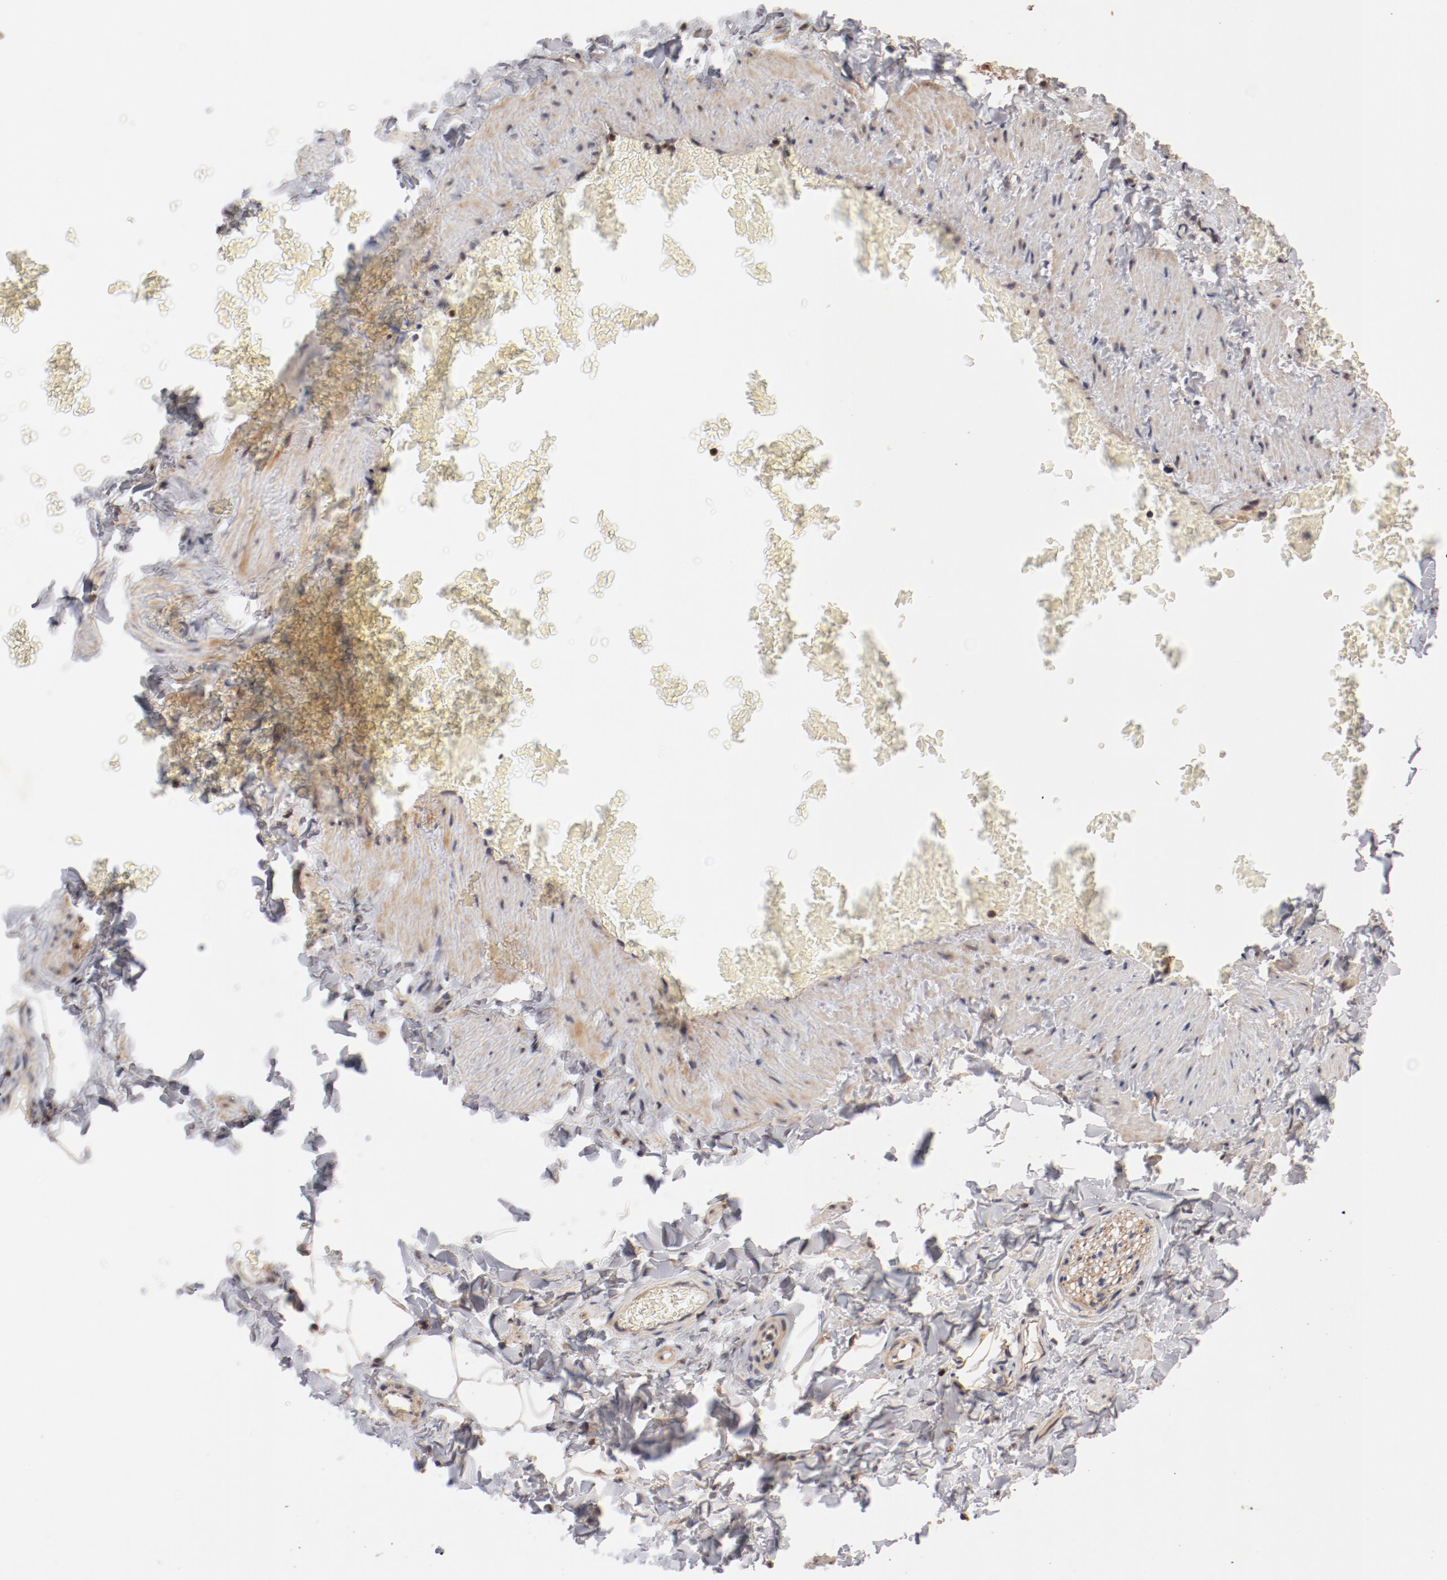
{"staining": {"intensity": "moderate", "quantity": "25%-75%", "location": "cytoplasmic/membranous"}, "tissue": "adipose tissue", "cell_type": "Adipocytes", "image_type": "normal", "snomed": [{"axis": "morphology", "description": "Normal tissue, NOS"}, {"axis": "topography", "description": "Vascular tissue"}], "caption": "IHC photomicrograph of benign human adipose tissue stained for a protein (brown), which demonstrates medium levels of moderate cytoplasmic/membranous staining in about 25%-75% of adipocytes.", "gene": "GUF1", "patient": {"sex": "male", "age": 41}}